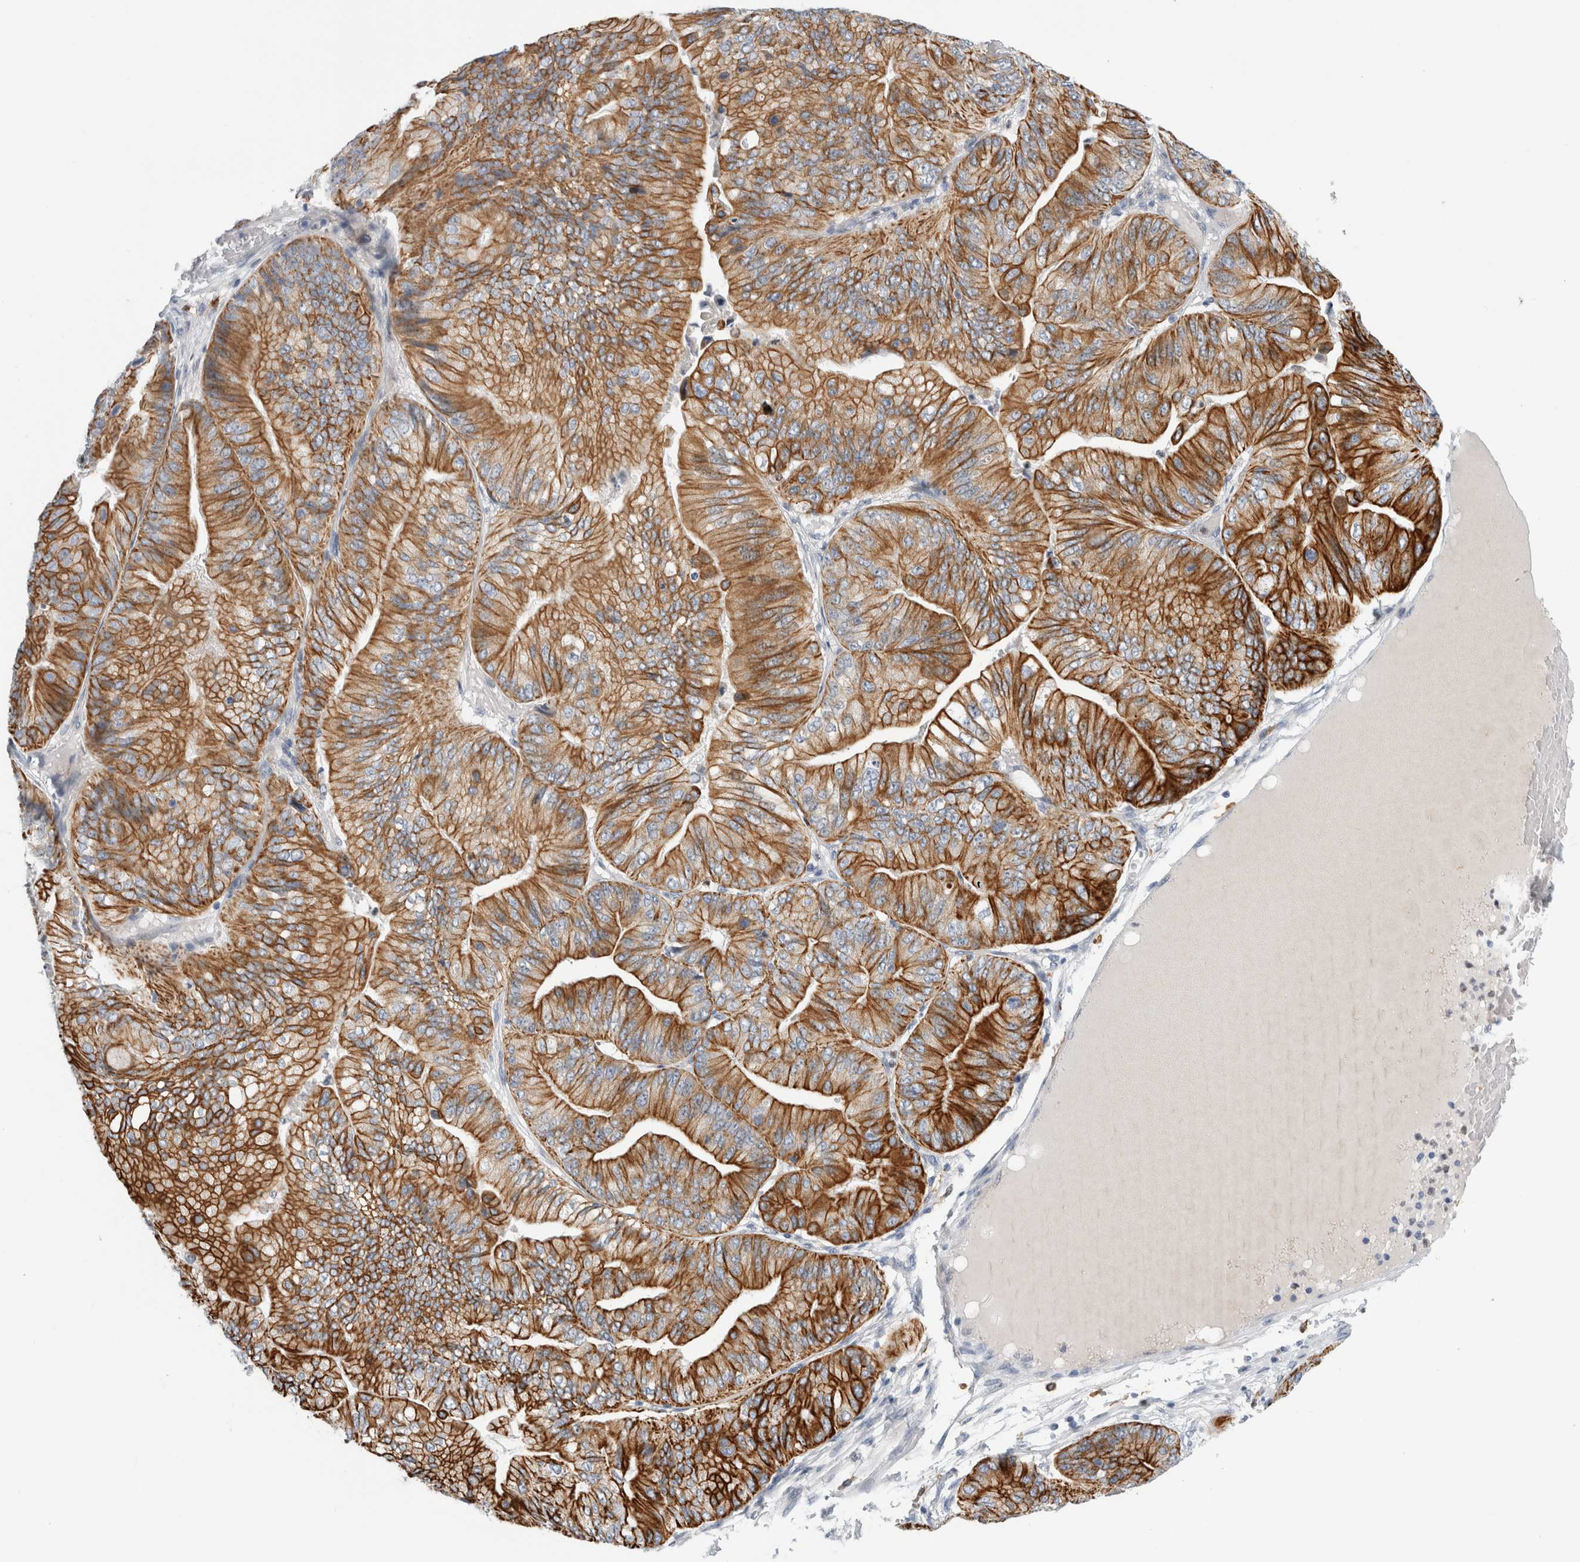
{"staining": {"intensity": "moderate", "quantity": ">75%", "location": "cytoplasmic/membranous"}, "tissue": "ovarian cancer", "cell_type": "Tumor cells", "image_type": "cancer", "snomed": [{"axis": "morphology", "description": "Cystadenocarcinoma, mucinous, NOS"}, {"axis": "topography", "description": "Ovary"}], "caption": "IHC image of neoplastic tissue: ovarian mucinous cystadenocarcinoma stained using IHC exhibits medium levels of moderate protein expression localized specifically in the cytoplasmic/membranous of tumor cells, appearing as a cytoplasmic/membranous brown color.", "gene": "SLC20A2", "patient": {"sex": "female", "age": 61}}